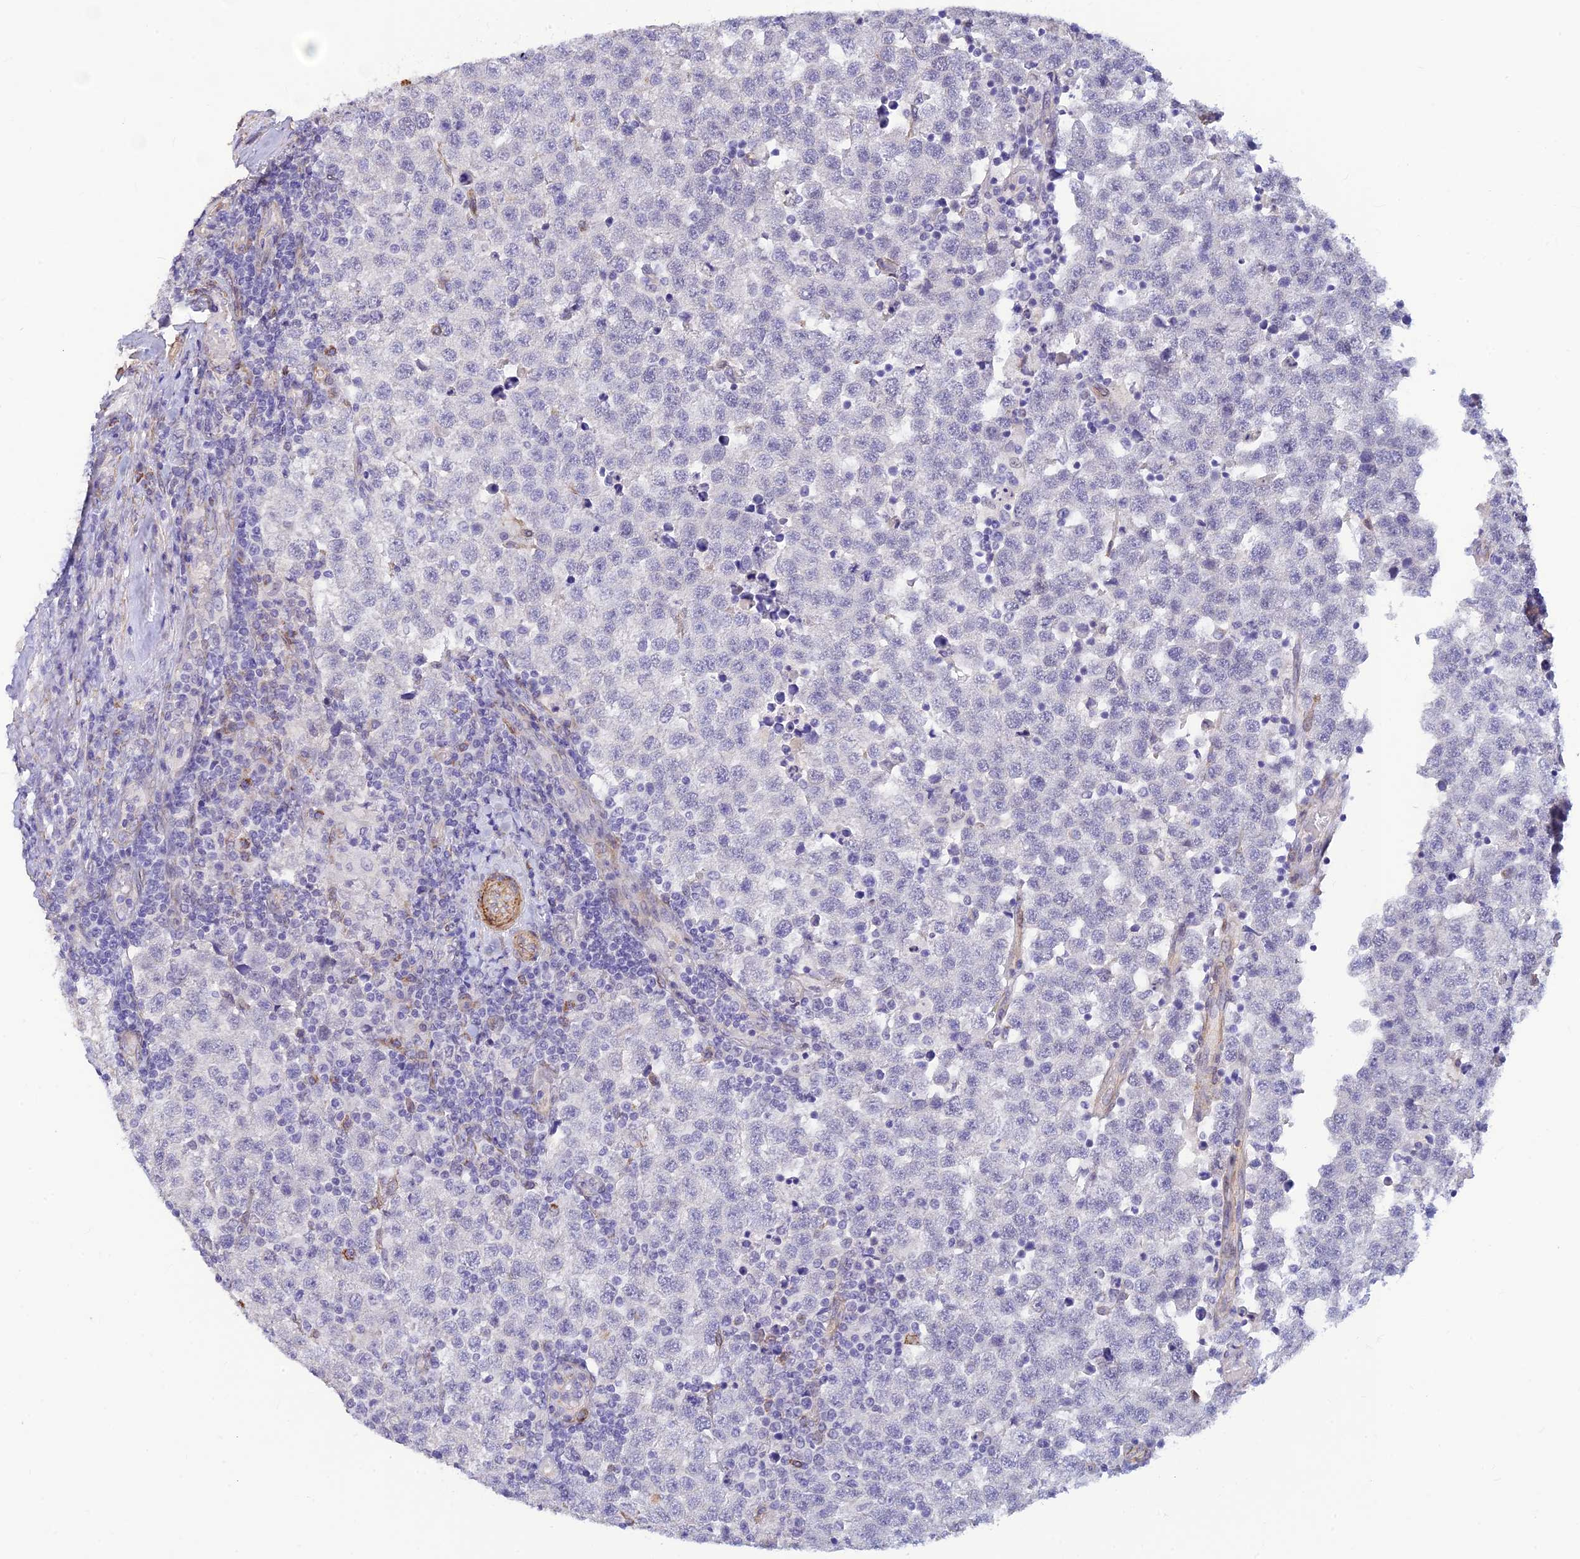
{"staining": {"intensity": "negative", "quantity": "none", "location": "none"}, "tissue": "testis cancer", "cell_type": "Tumor cells", "image_type": "cancer", "snomed": [{"axis": "morphology", "description": "Seminoma, NOS"}, {"axis": "topography", "description": "Testis"}], "caption": "Tumor cells show no significant staining in testis seminoma.", "gene": "ALDH1L2", "patient": {"sex": "male", "age": 34}}